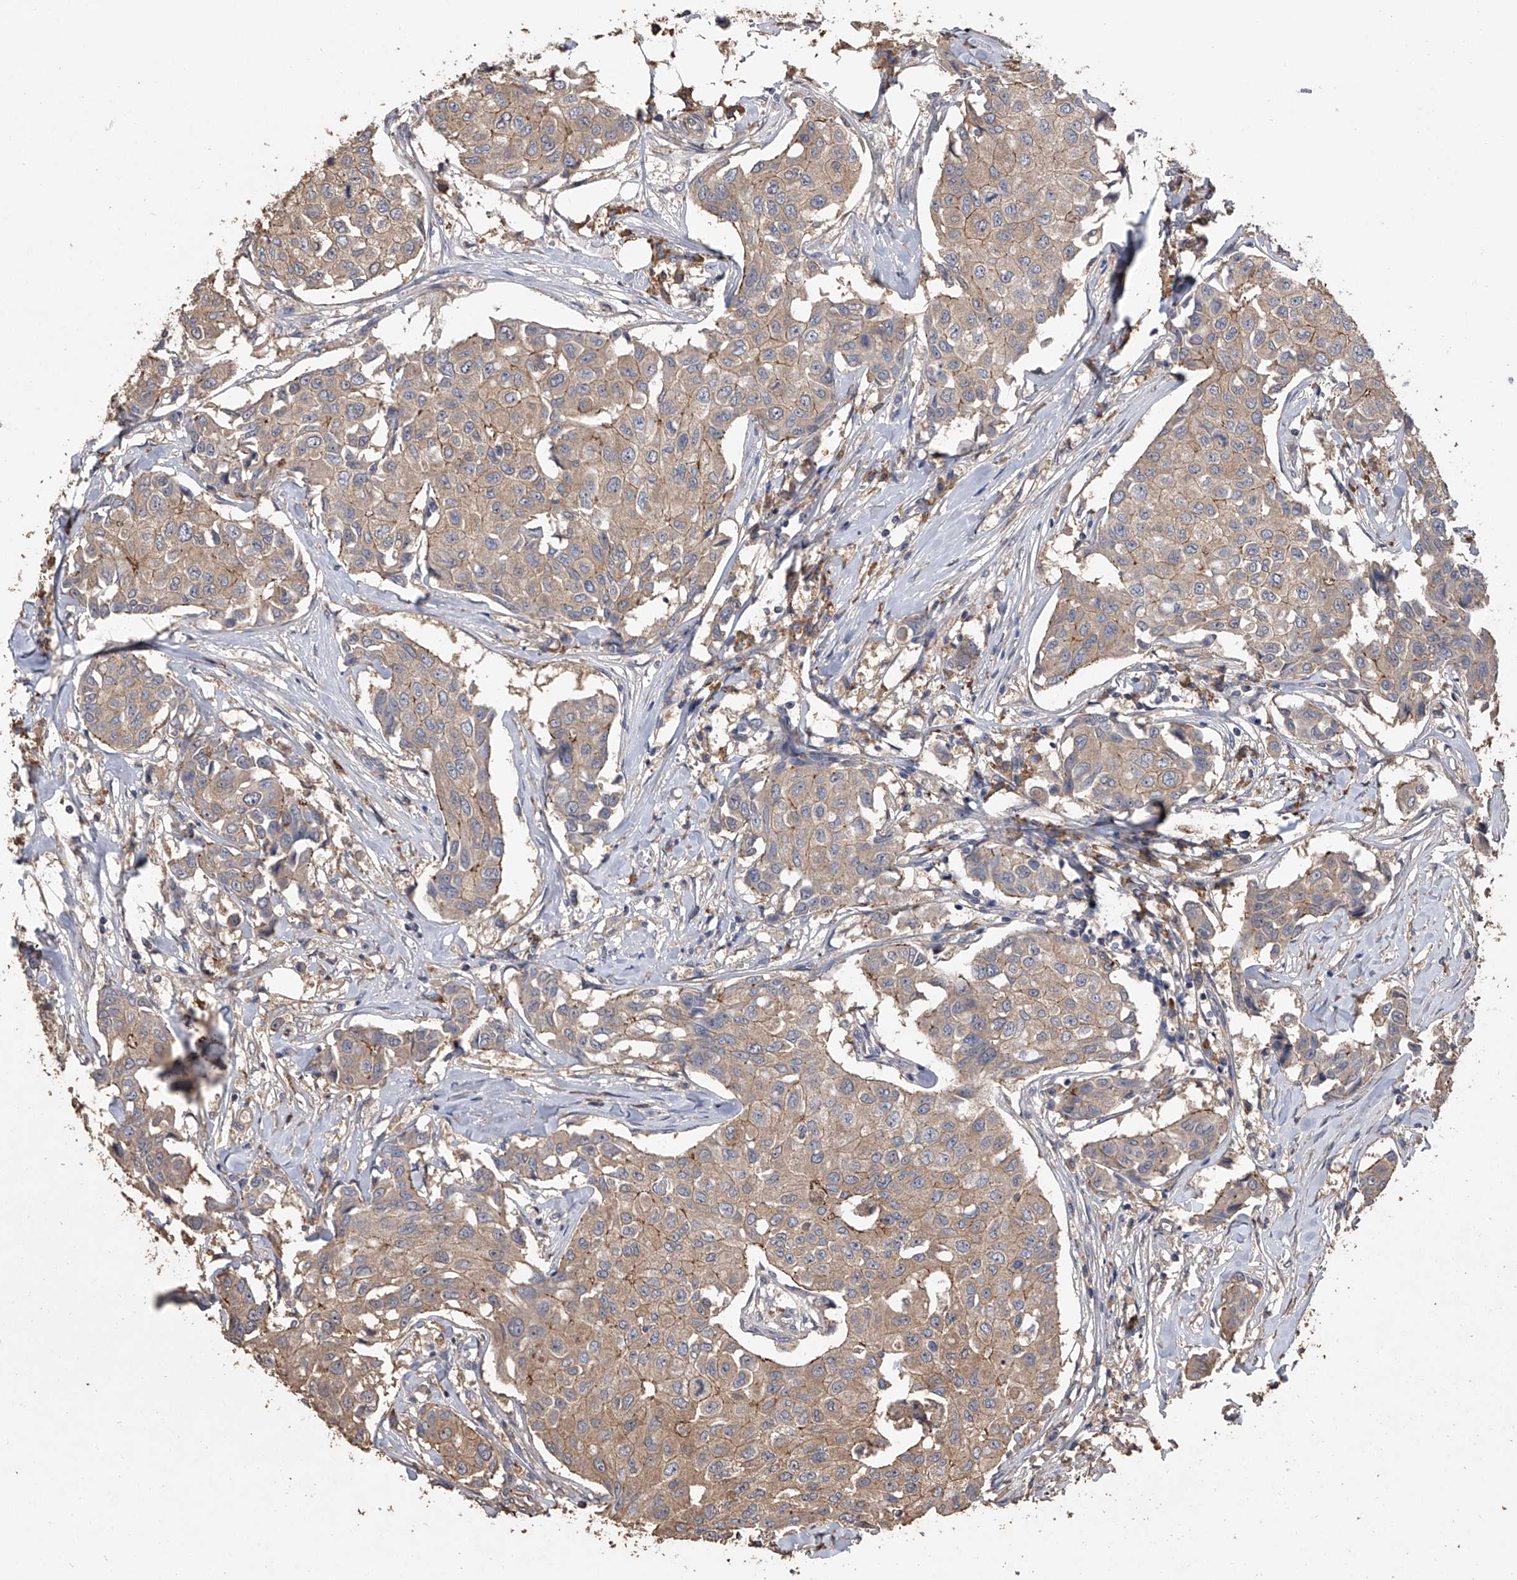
{"staining": {"intensity": "moderate", "quantity": ">75%", "location": "cytoplasmic/membranous"}, "tissue": "breast cancer", "cell_type": "Tumor cells", "image_type": "cancer", "snomed": [{"axis": "morphology", "description": "Duct carcinoma"}, {"axis": "topography", "description": "Breast"}], "caption": "Immunohistochemical staining of breast invasive ductal carcinoma displays medium levels of moderate cytoplasmic/membranous protein positivity in about >75% of tumor cells.", "gene": "ZNF343", "patient": {"sex": "female", "age": 80}}